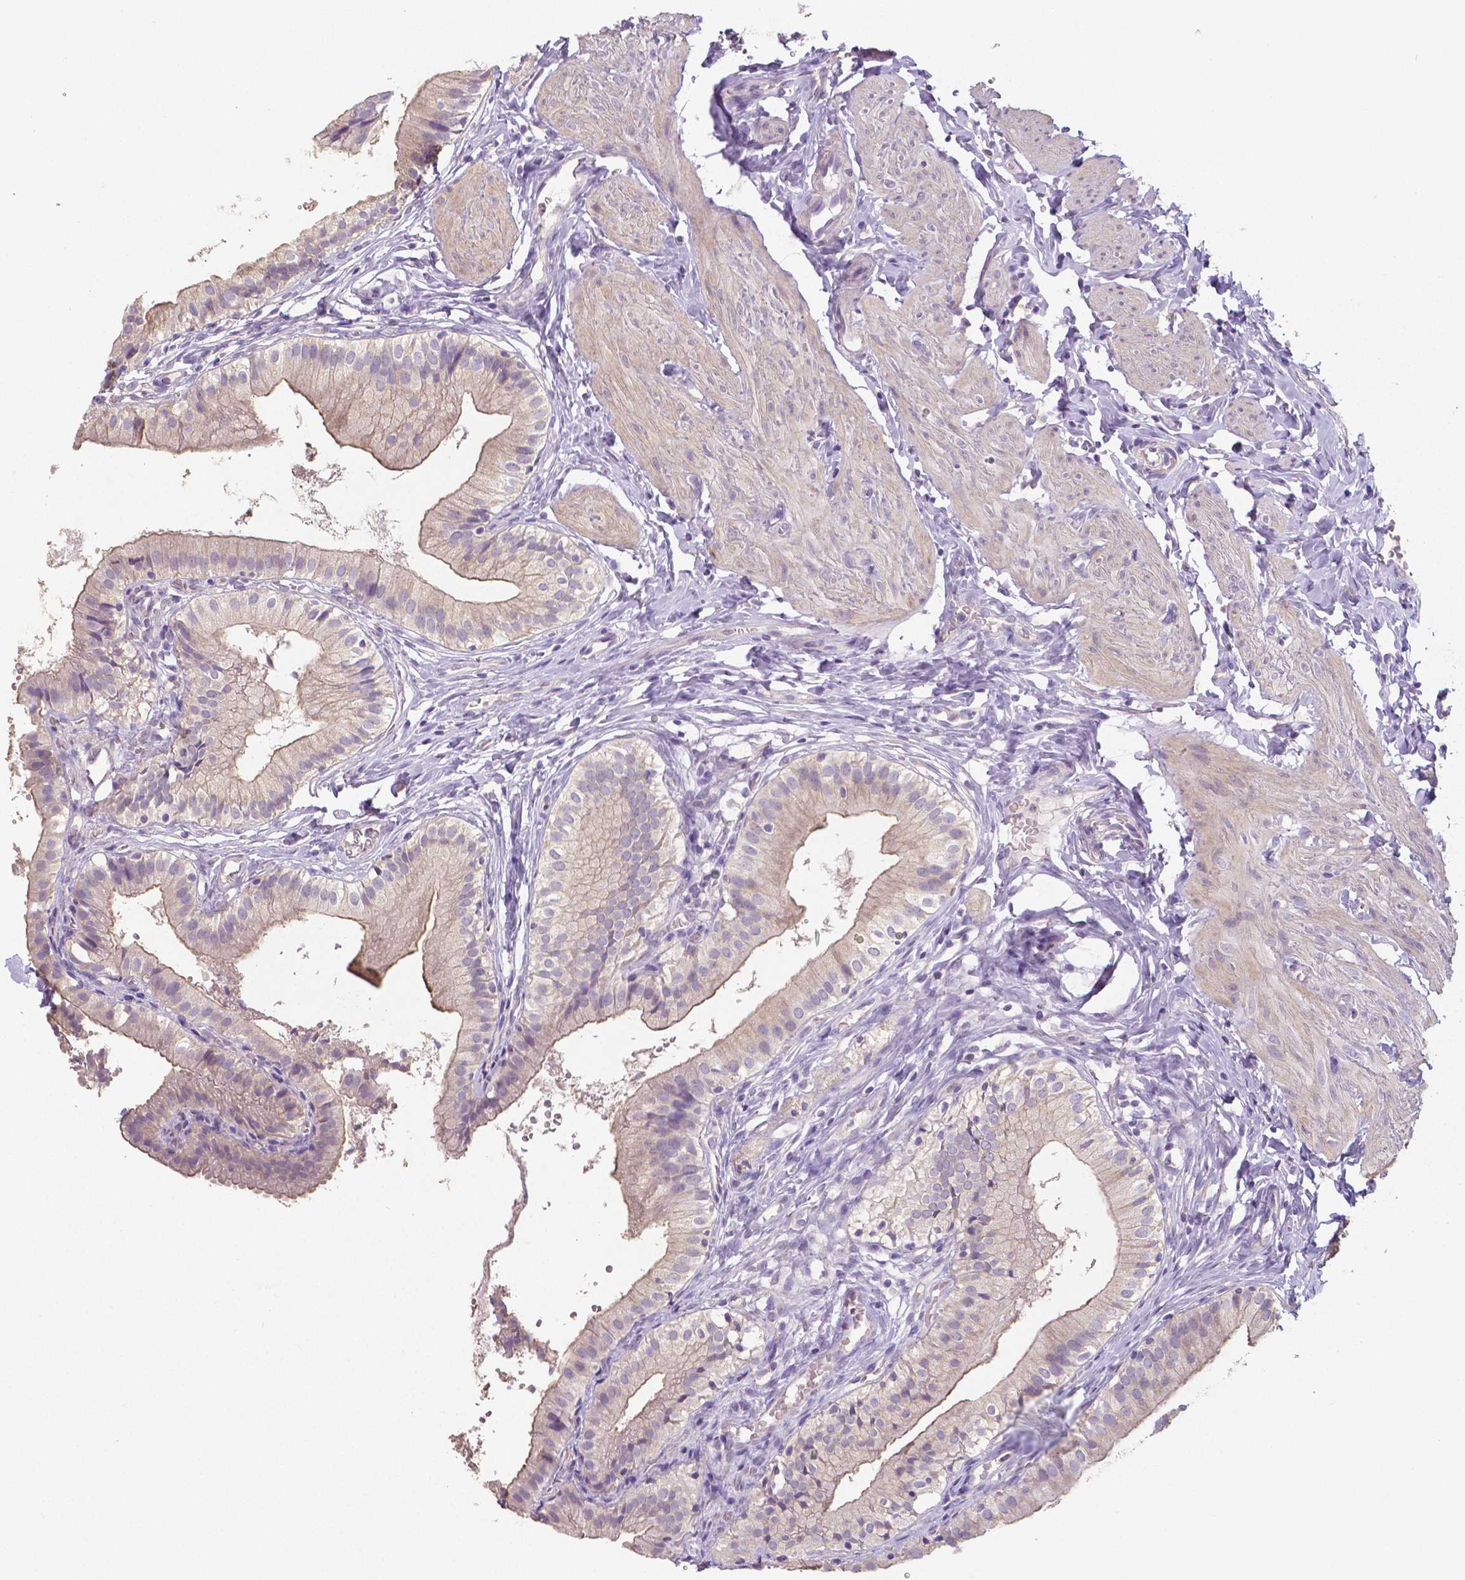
{"staining": {"intensity": "weak", "quantity": "25%-75%", "location": "cytoplasmic/membranous"}, "tissue": "gallbladder", "cell_type": "Glandular cells", "image_type": "normal", "snomed": [{"axis": "morphology", "description": "Normal tissue, NOS"}, {"axis": "topography", "description": "Gallbladder"}], "caption": "This histopathology image reveals IHC staining of unremarkable gallbladder, with low weak cytoplasmic/membranous positivity in about 25%-75% of glandular cells.", "gene": "CRMP1", "patient": {"sex": "female", "age": 47}}